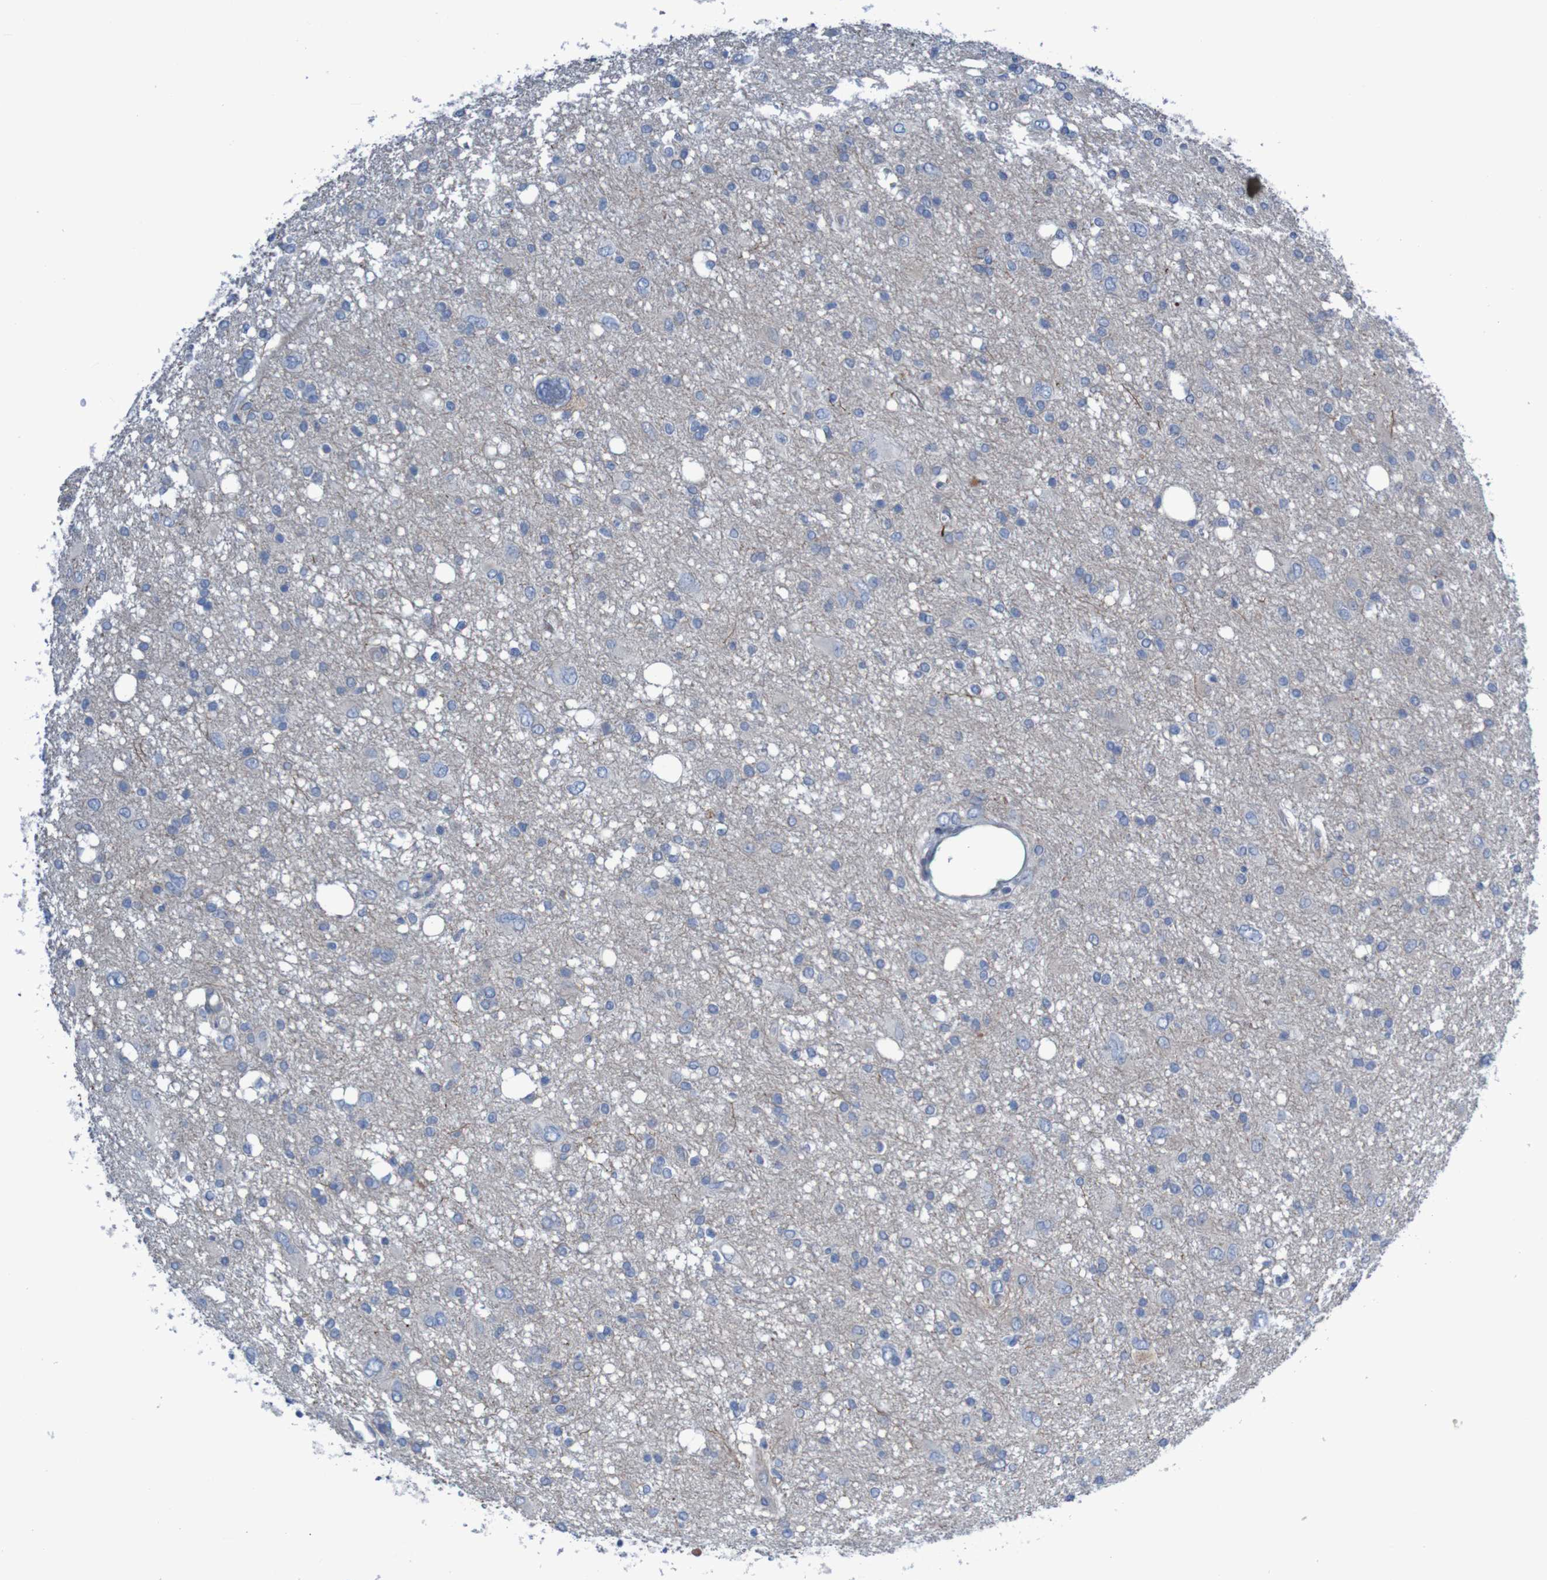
{"staining": {"intensity": "negative", "quantity": "none", "location": "none"}, "tissue": "glioma", "cell_type": "Tumor cells", "image_type": "cancer", "snomed": [{"axis": "morphology", "description": "Glioma, malignant, High grade"}, {"axis": "topography", "description": "Brain"}], "caption": "High power microscopy image of an IHC photomicrograph of glioma, revealing no significant expression in tumor cells.", "gene": "ANGPT4", "patient": {"sex": "female", "age": 59}}